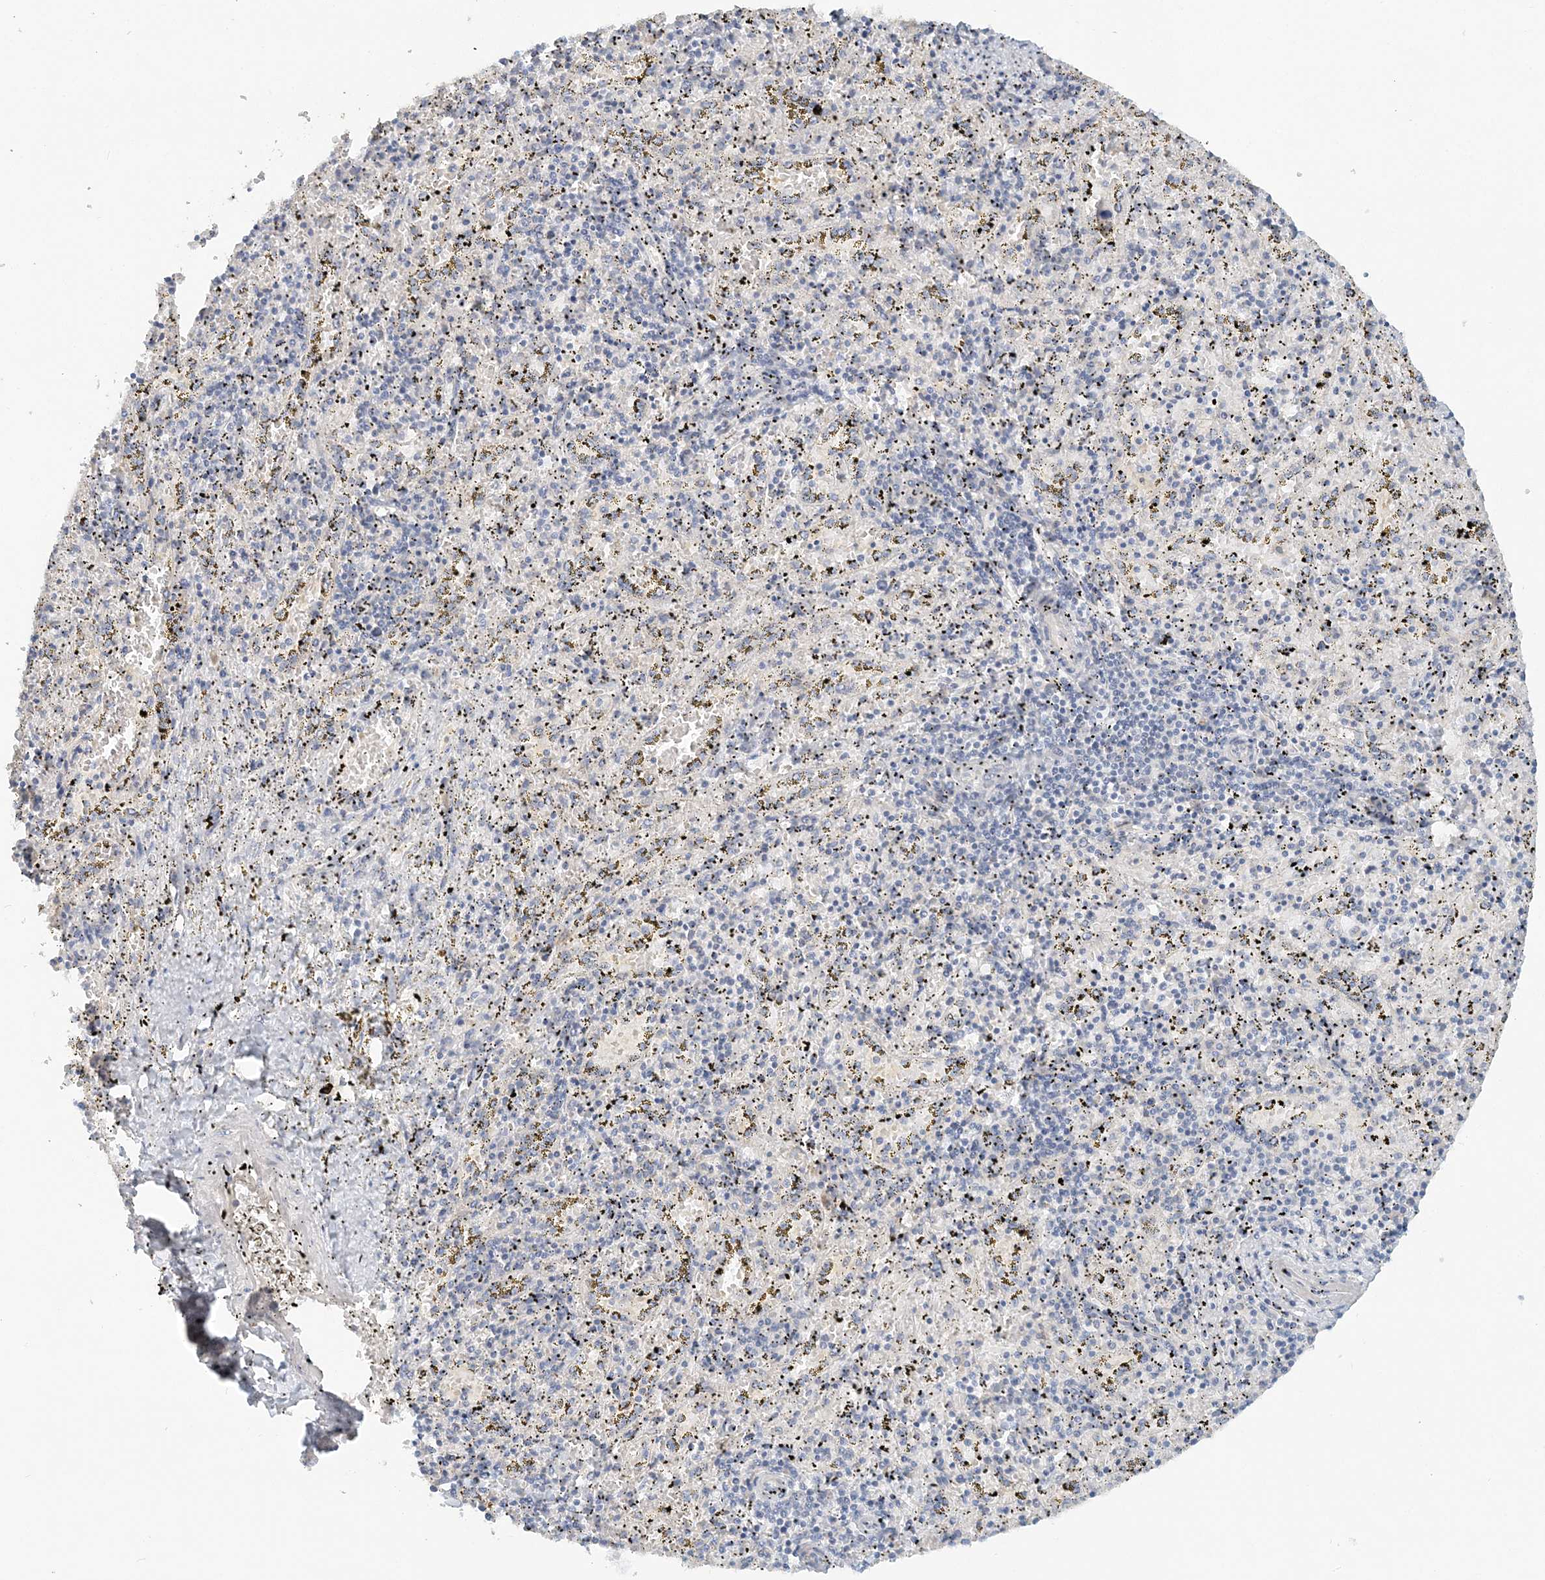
{"staining": {"intensity": "negative", "quantity": "none", "location": "none"}, "tissue": "spleen", "cell_type": "Cells in red pulp", "image_type": "normal", "snomed": [{"axis": "morphology", "description": "Normal tissue, NOS"}, {"axis": "topography", "description": "Spleen"}], "caption": "A micrograph of spleen stained for a protein demonstrates no brown staining in cells in red pulp.", "gene": "NAA11", "patient": {"sex": "male", "age": 11}}